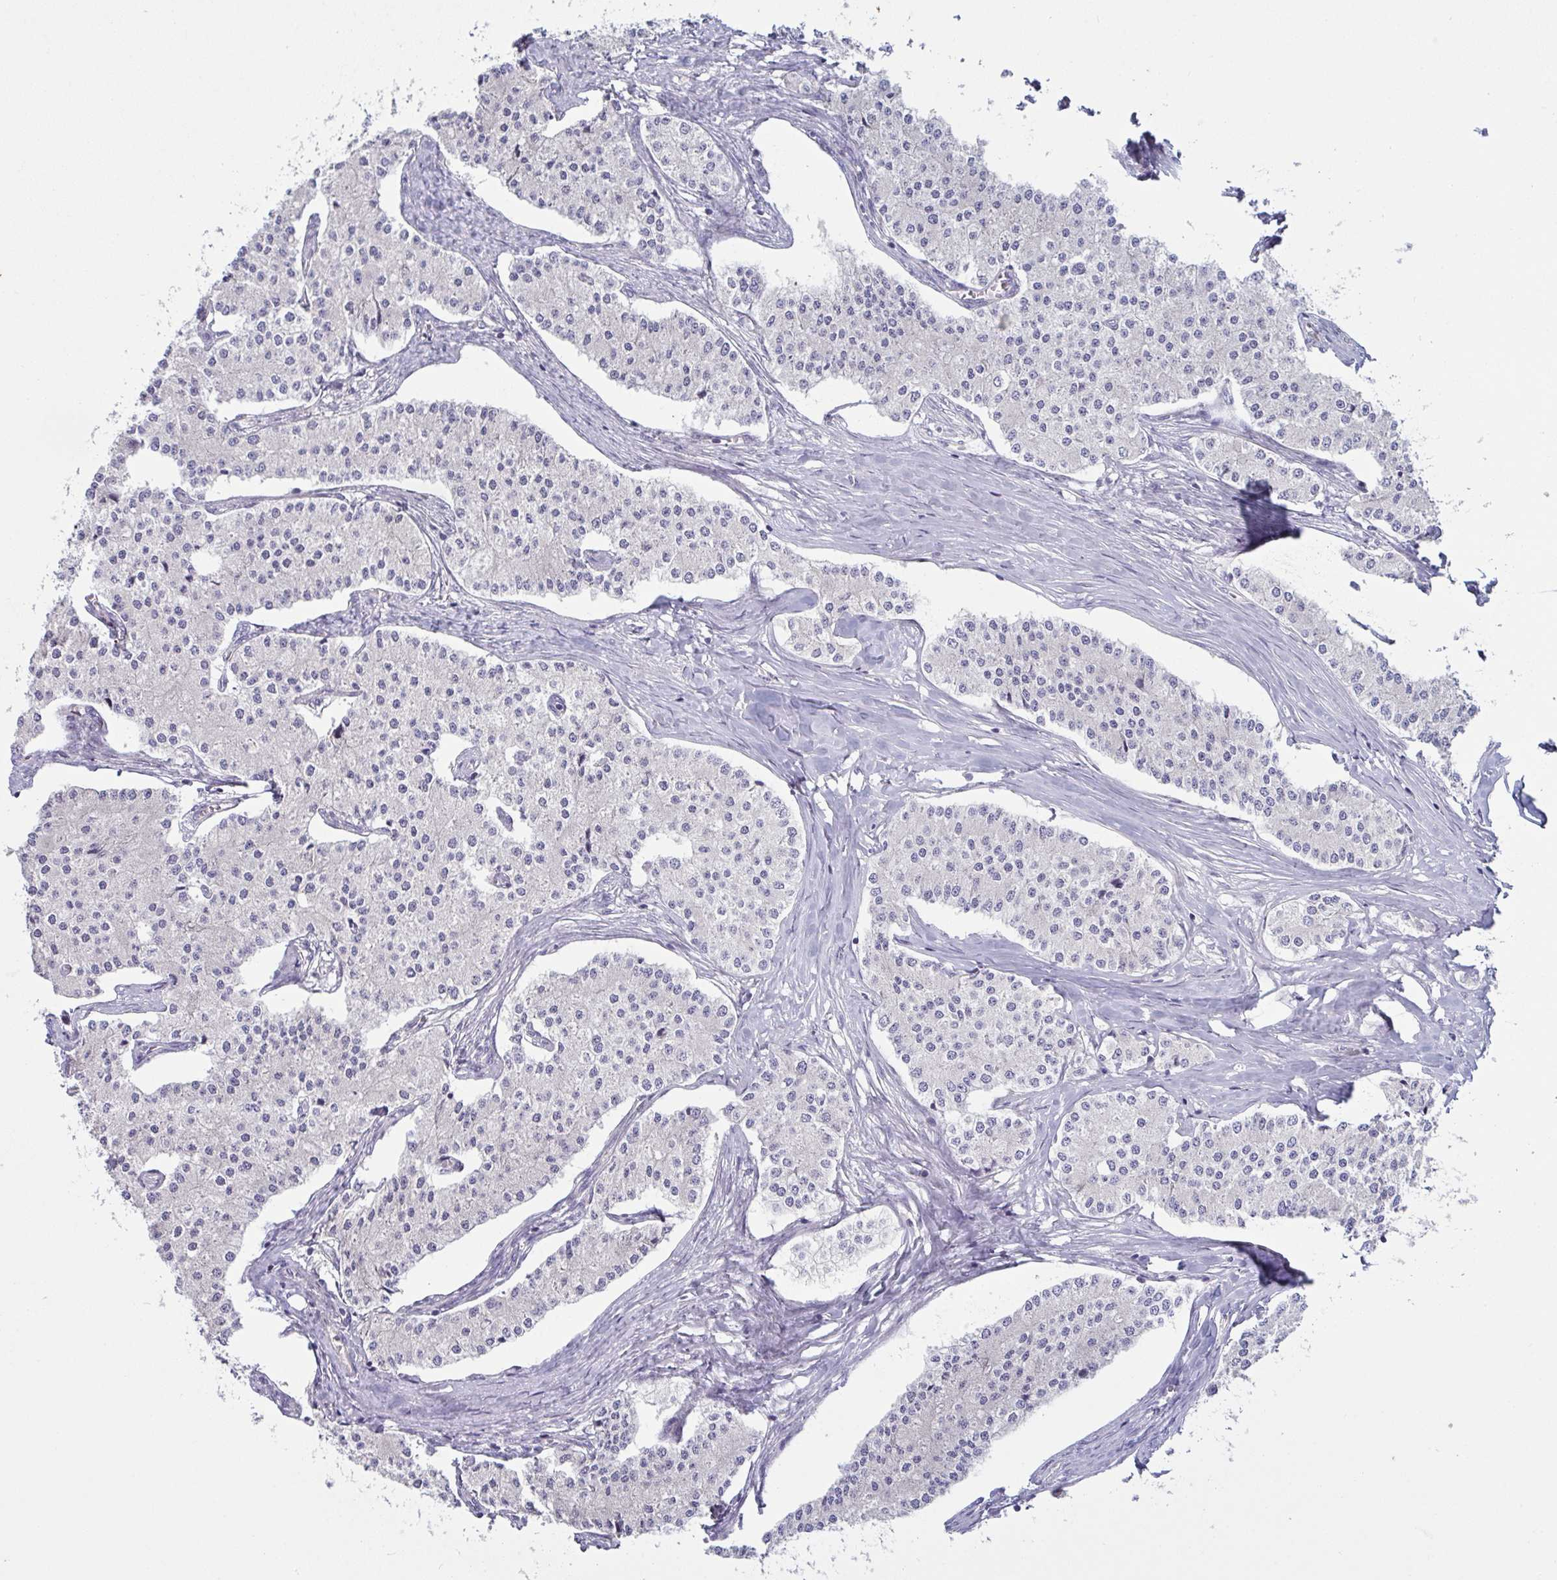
{"staining": {"intensity": "negative", "quantity": "none", "location": "none"}, "tissue": "carcinoid", "cell_type": "Tumor cells", "image_type": "cancer", "snomed": [{"axis": "morphology", "description": "Carcinoid, malignant, NOS"}, {"axis": "topography", "description": "Colon"}], "caption": "Immunohistochemistry photomicrograph of neoplastic tissue: carcinoid stained with DAB (3,3'-diaminobenzidine) shows no significant protein positivity in tumor cells. (Stains: DAB (3,3'-diaminobenzidine) IHC with hematoxylin counter stain, Microscopy: brightfield microscopy at high magnification).", "gene": "MRPS2", "patient": {"sex": "female", "age": 52}}